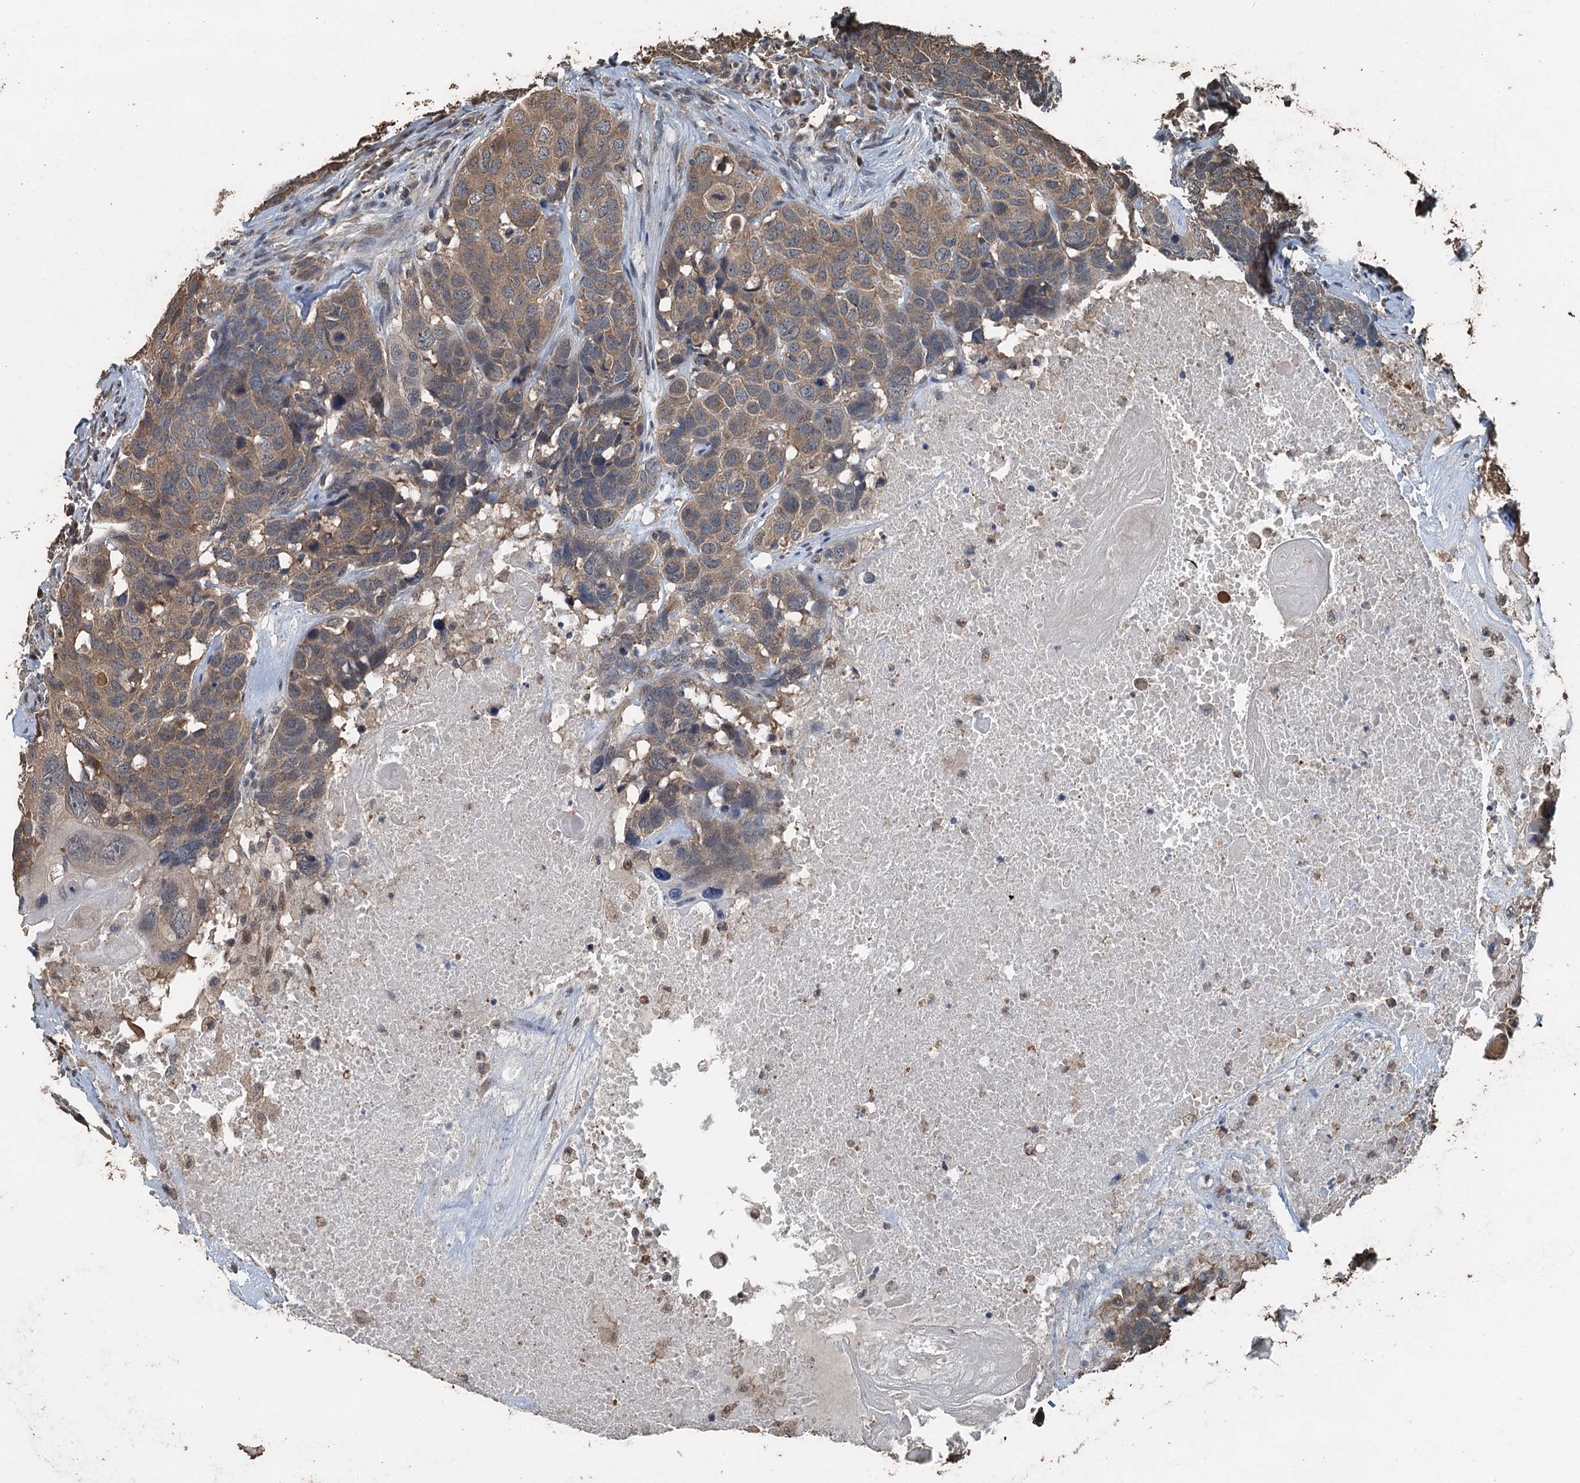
{"staining": {"intensity": "weak", "quantity": ">75%", "location": "cytoplasmic/membranous"}, "tissue": "head and neck cancer", "cell_type": "Tumor cells", "image_type": "cancer", "snomed": [{"axis": "morphology", "description": "Squamous cell carcinoma, NOS"}, {"axis": "topography", "description": "Head-Neck"}], "caption": "Approximately >75% of tumor cells in human head and neck cancer (squamous cell carcinoma) display weak cytoplasmic/membranous protein staining as visualized by brown immunohistochemical staining.", "gene": "PIGN", "patient": {"sex": "male", "age": 66}}